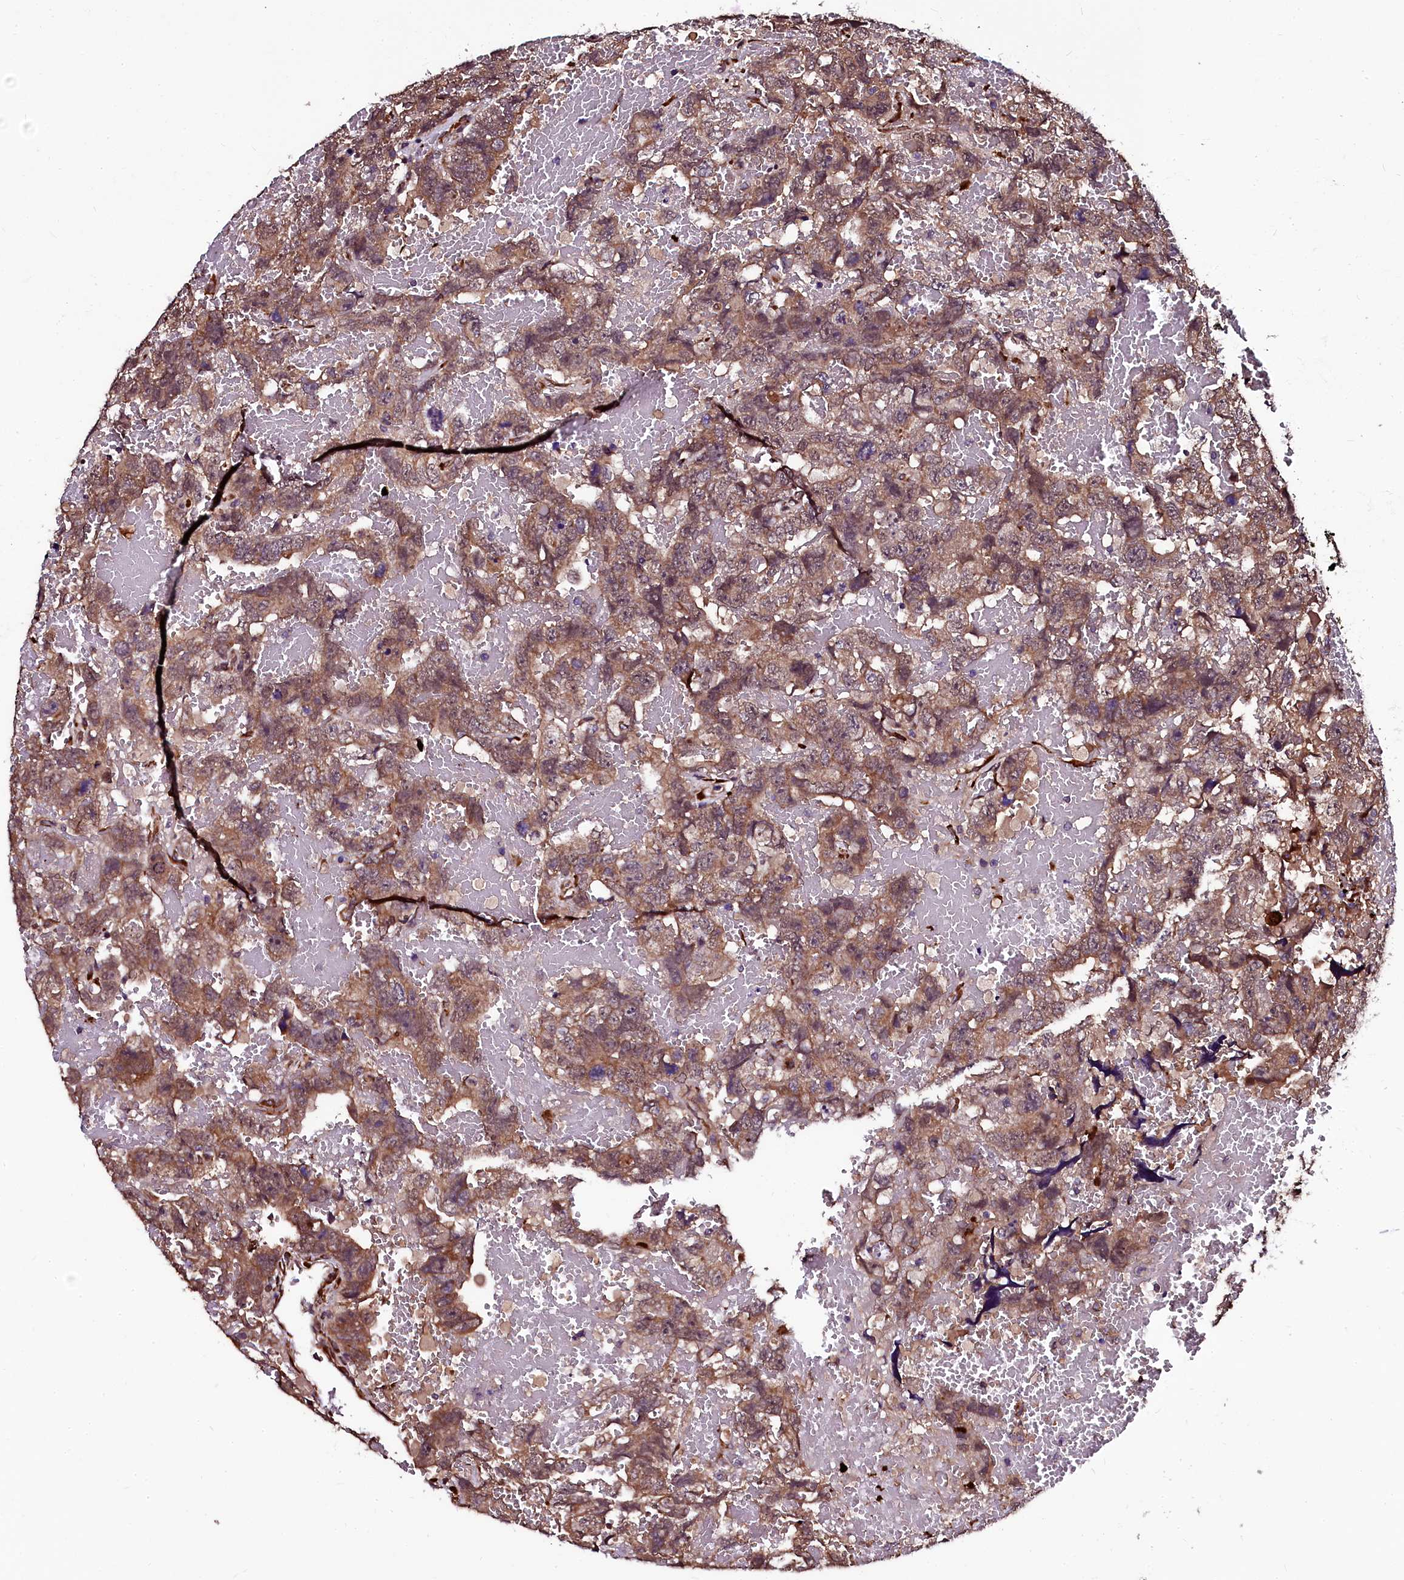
{"staining": {"intensity": "moderate", "quantity": ">75%", "location": "cytoplasmic/membranous"}, "tissue": "testis cancer", "cell_type": "Tumor cells", "image_type": "cancer", "snomed": [{"axis": "morphology", "description": "Carcinoma, Embryonal, NOS"}, {"axis": "topography", "description": "Testis"}], "caption": "Testis cancer was stained to show a protein in brown. There is medium levels of moderate cytoplasmic/membranous staining in approximately >75% of tumor cells. The staining is performed using DAB brown chromogen to label protein expression. The nuclei are counter-stained blue using hematoxylin.", "gene": "N4BP1", "patient": {"sex": "male", "age": 45}}